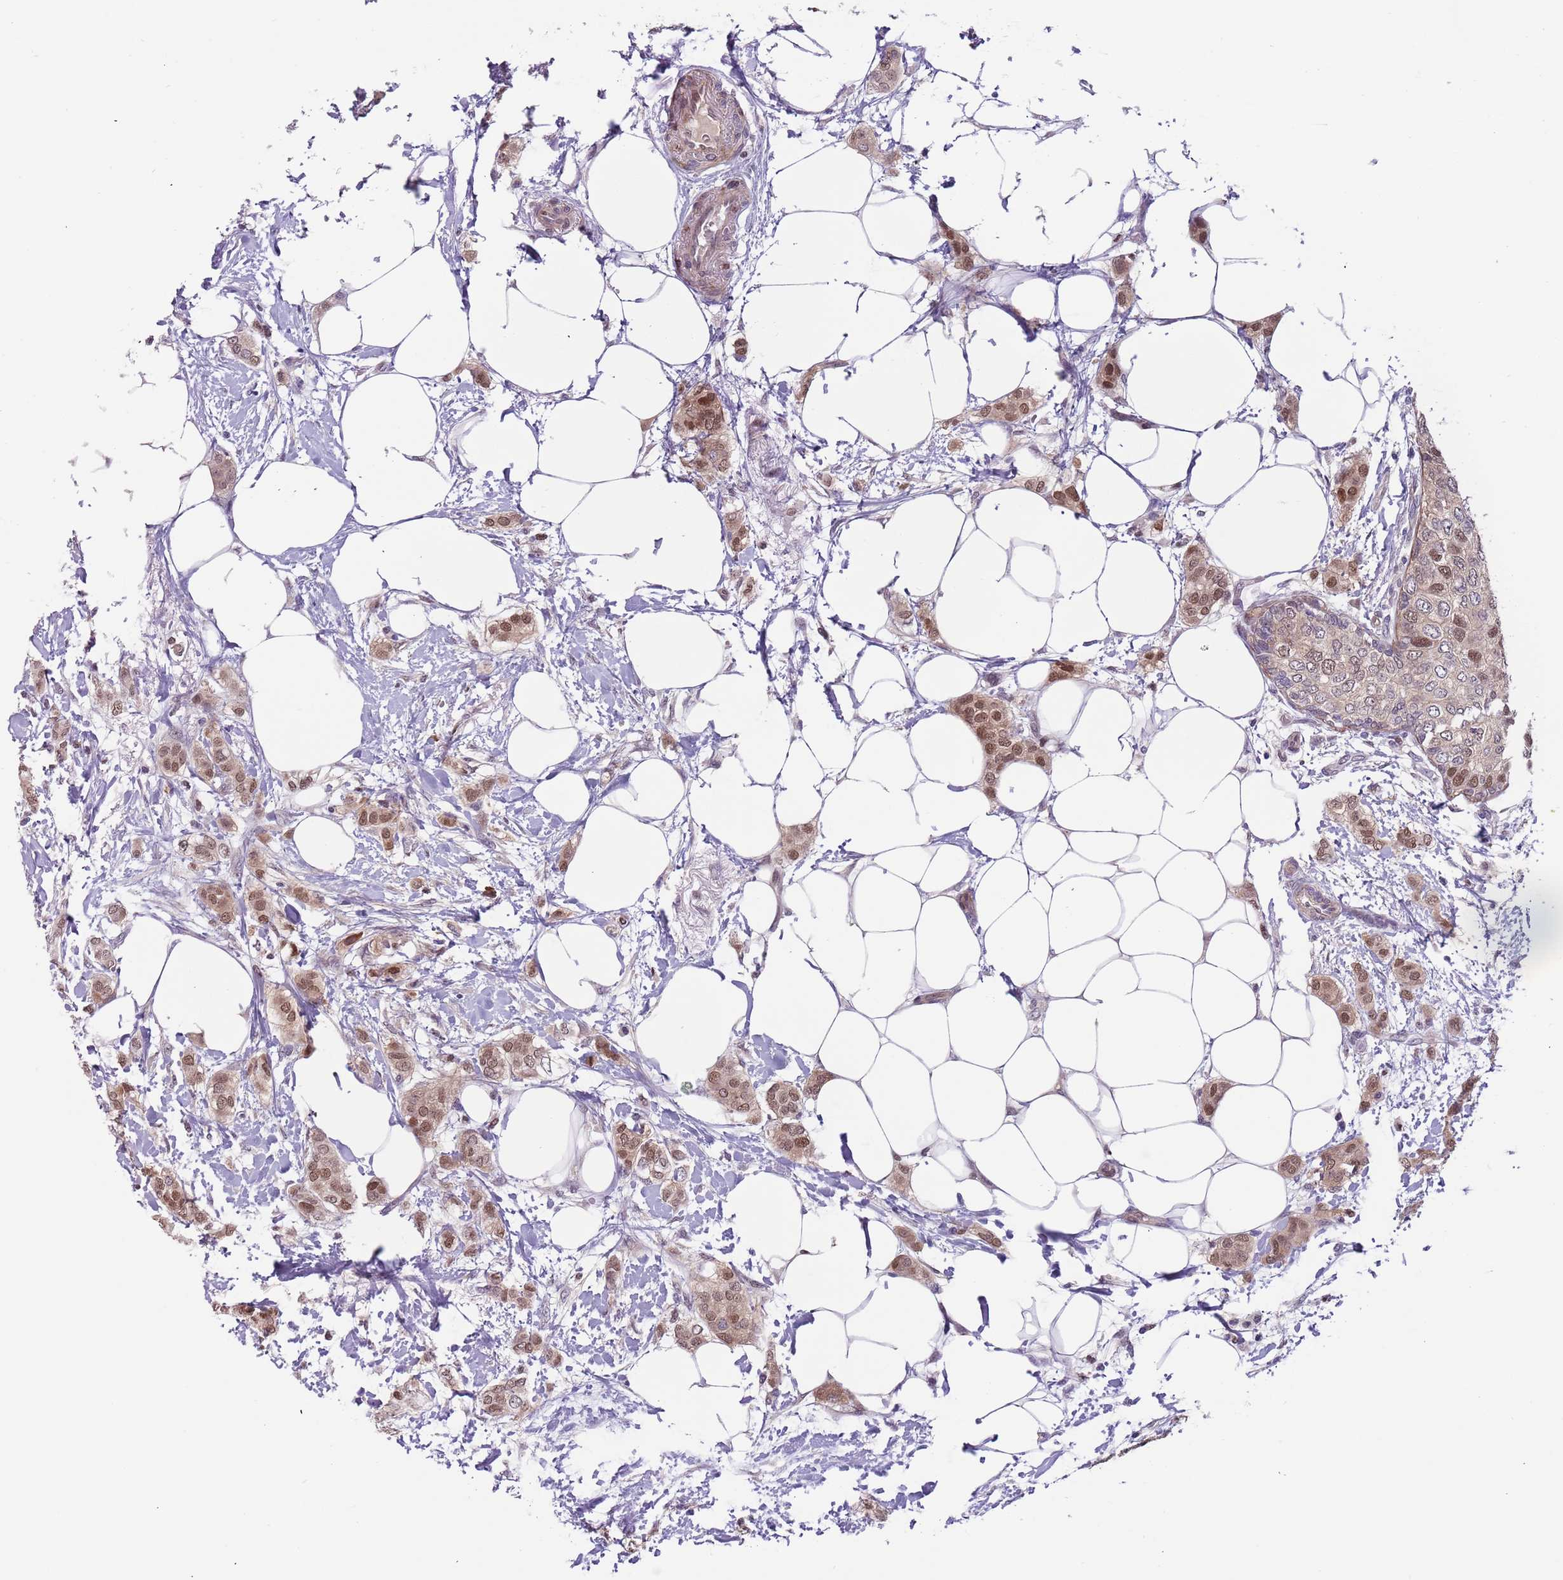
{"staining": {"intensity": "moderate", "quantity": ">75%", "location": "cytoplasmic/membranous,nuclear"}, "tissue": "breast cancer", "cell_type": "Tumor cells", "image_type": "cancer", "snomed": [{"axis": "morphology", "description": "Duct carcinoma"}, {"axis": "topography", "description": "Breast"}], "caption": "Infiltrating ductal carcinoma (breast) stained with immunohistochemistry demonstrates moderate cytoplasmic/membranous and nuclear positivity in about >75% of tumor cells. (Stains: DAB in brown, nuclei in blue, Microscopy: brightfield microscopy at high magnification).", "gene": "RMND5B", "patient": {"sex": "female", "age": 72}}